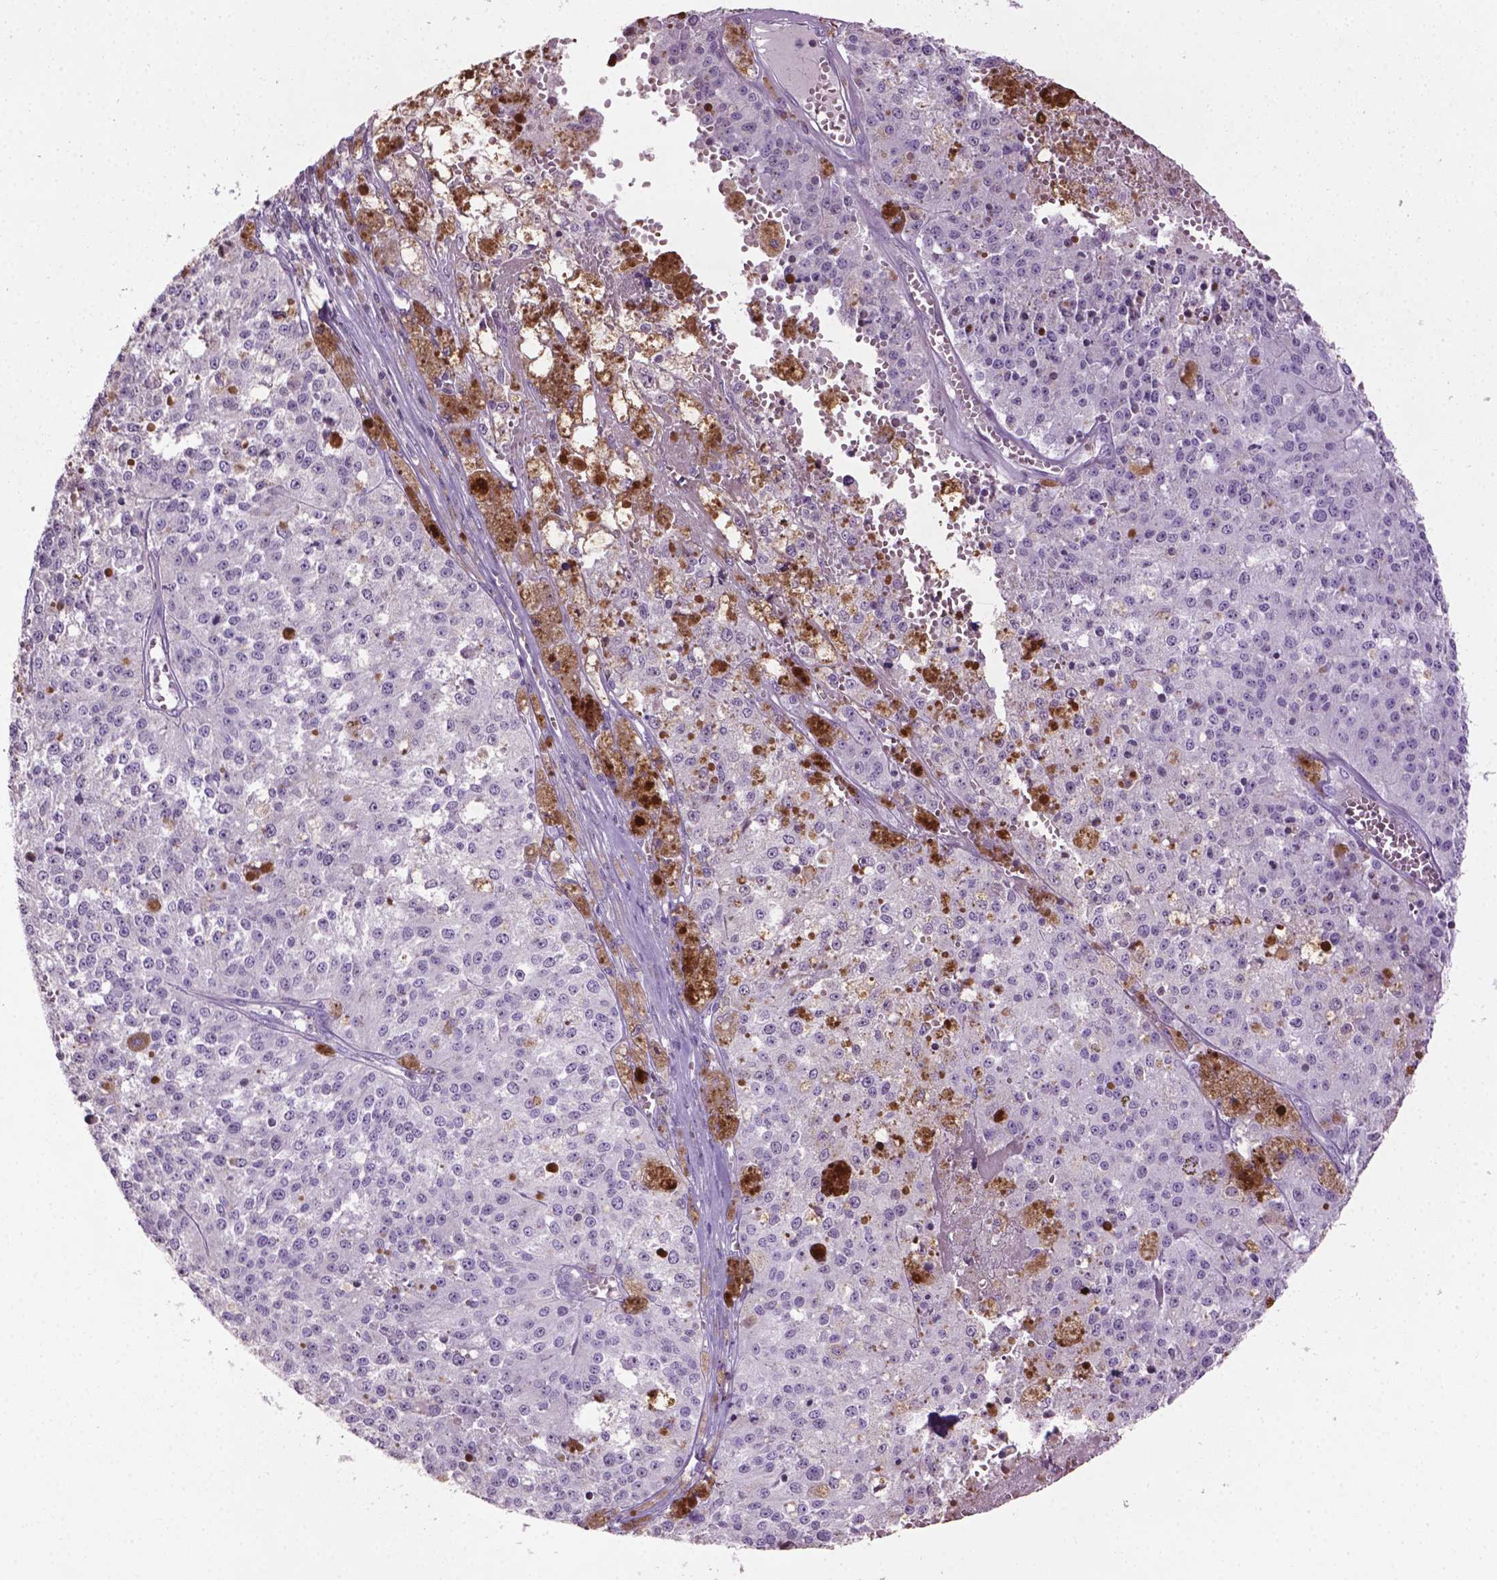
{"staining": {"intensity": "negative", "quantity": "none", "location": "none"}, "tissue": "melanoma", "cell_type": "Tumor cells", "image_type": "cancer", "snomed": [{"axis": "morphology", "description": "Malignant melanoma, Metastatic site"}, {"axis": "topography", "description": "Lymph node"}], "caption": "High magnification brightfield microscopy of malignant melanoma (metastatic site) stained with DAB (brown) and counterstained with hematoxylin (blue): tumor cells show no significant staining. Brightfield microscopy of immunohistochemistry (IHC) stained with DAB (3,3'-diaminobenzidine) (brown) and hematoxylin (blue), captured at high magnification.", "gene": "NTNG2", "patient": {"sex": "female", "age": 64}}